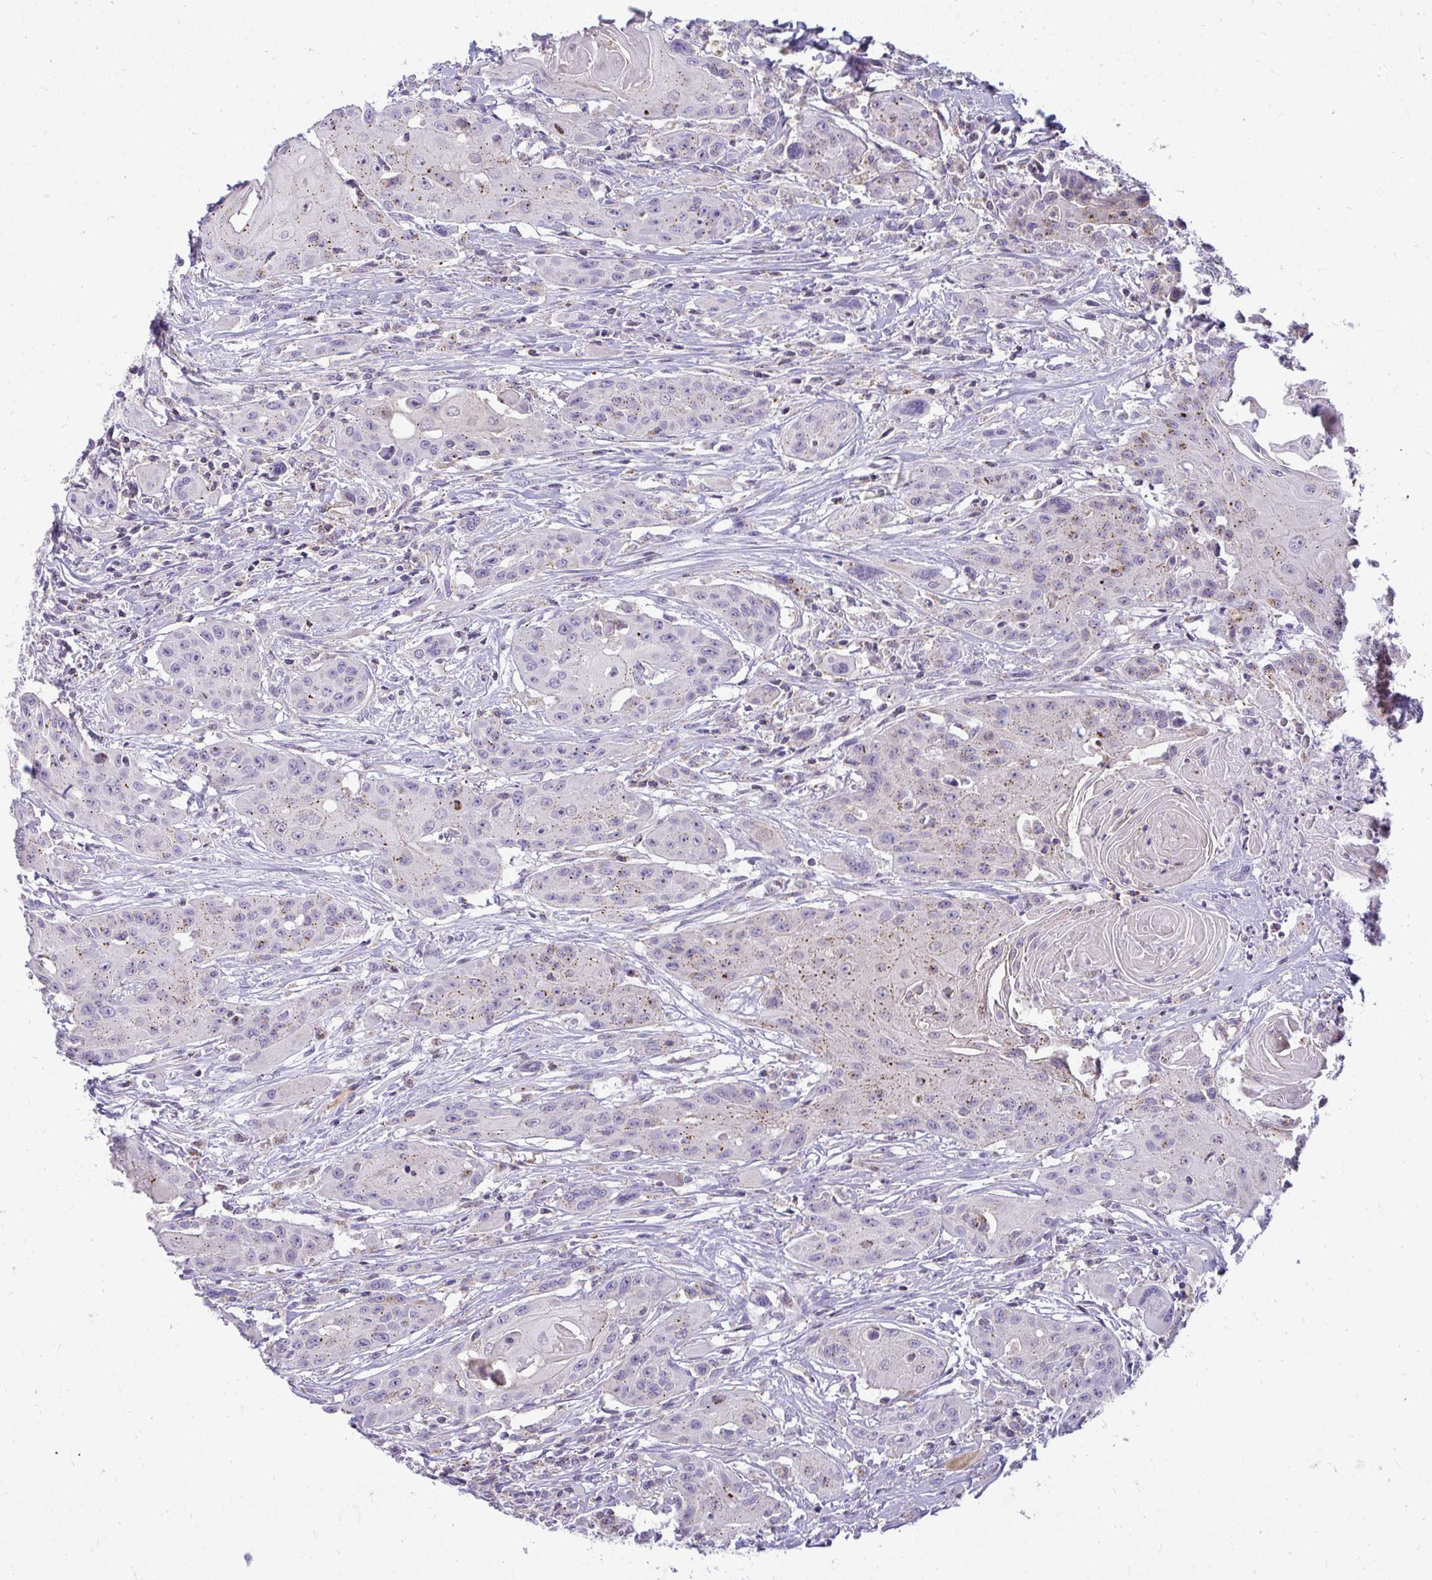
{"staining": {"intensity": "weak", "quantity": "25%-75%", "location": "cytoplasmic/membranous"}, "tissue": "head and neck cancer", "cell_type": "Tumor cells", "image_type": "cancer", "snomed": [{"axis": "morphology", "description": "Squamous cell carcinoma, NOS"}, {"axis": "topography", "description": "Oral tissue"}, {"axis": "topography", "description": "Head-Neck"}, {"axis": "topography", "description": "Neck, NOS"}], "caption": "Brown immunohistochemical staining in head and neck cancer demonstrates weak cytoplasmic/membranous positivity in approximately 25%-75% of tumor cells.", "gene": "VPS4B", "patient": {"sex": "female", "age": 55}}